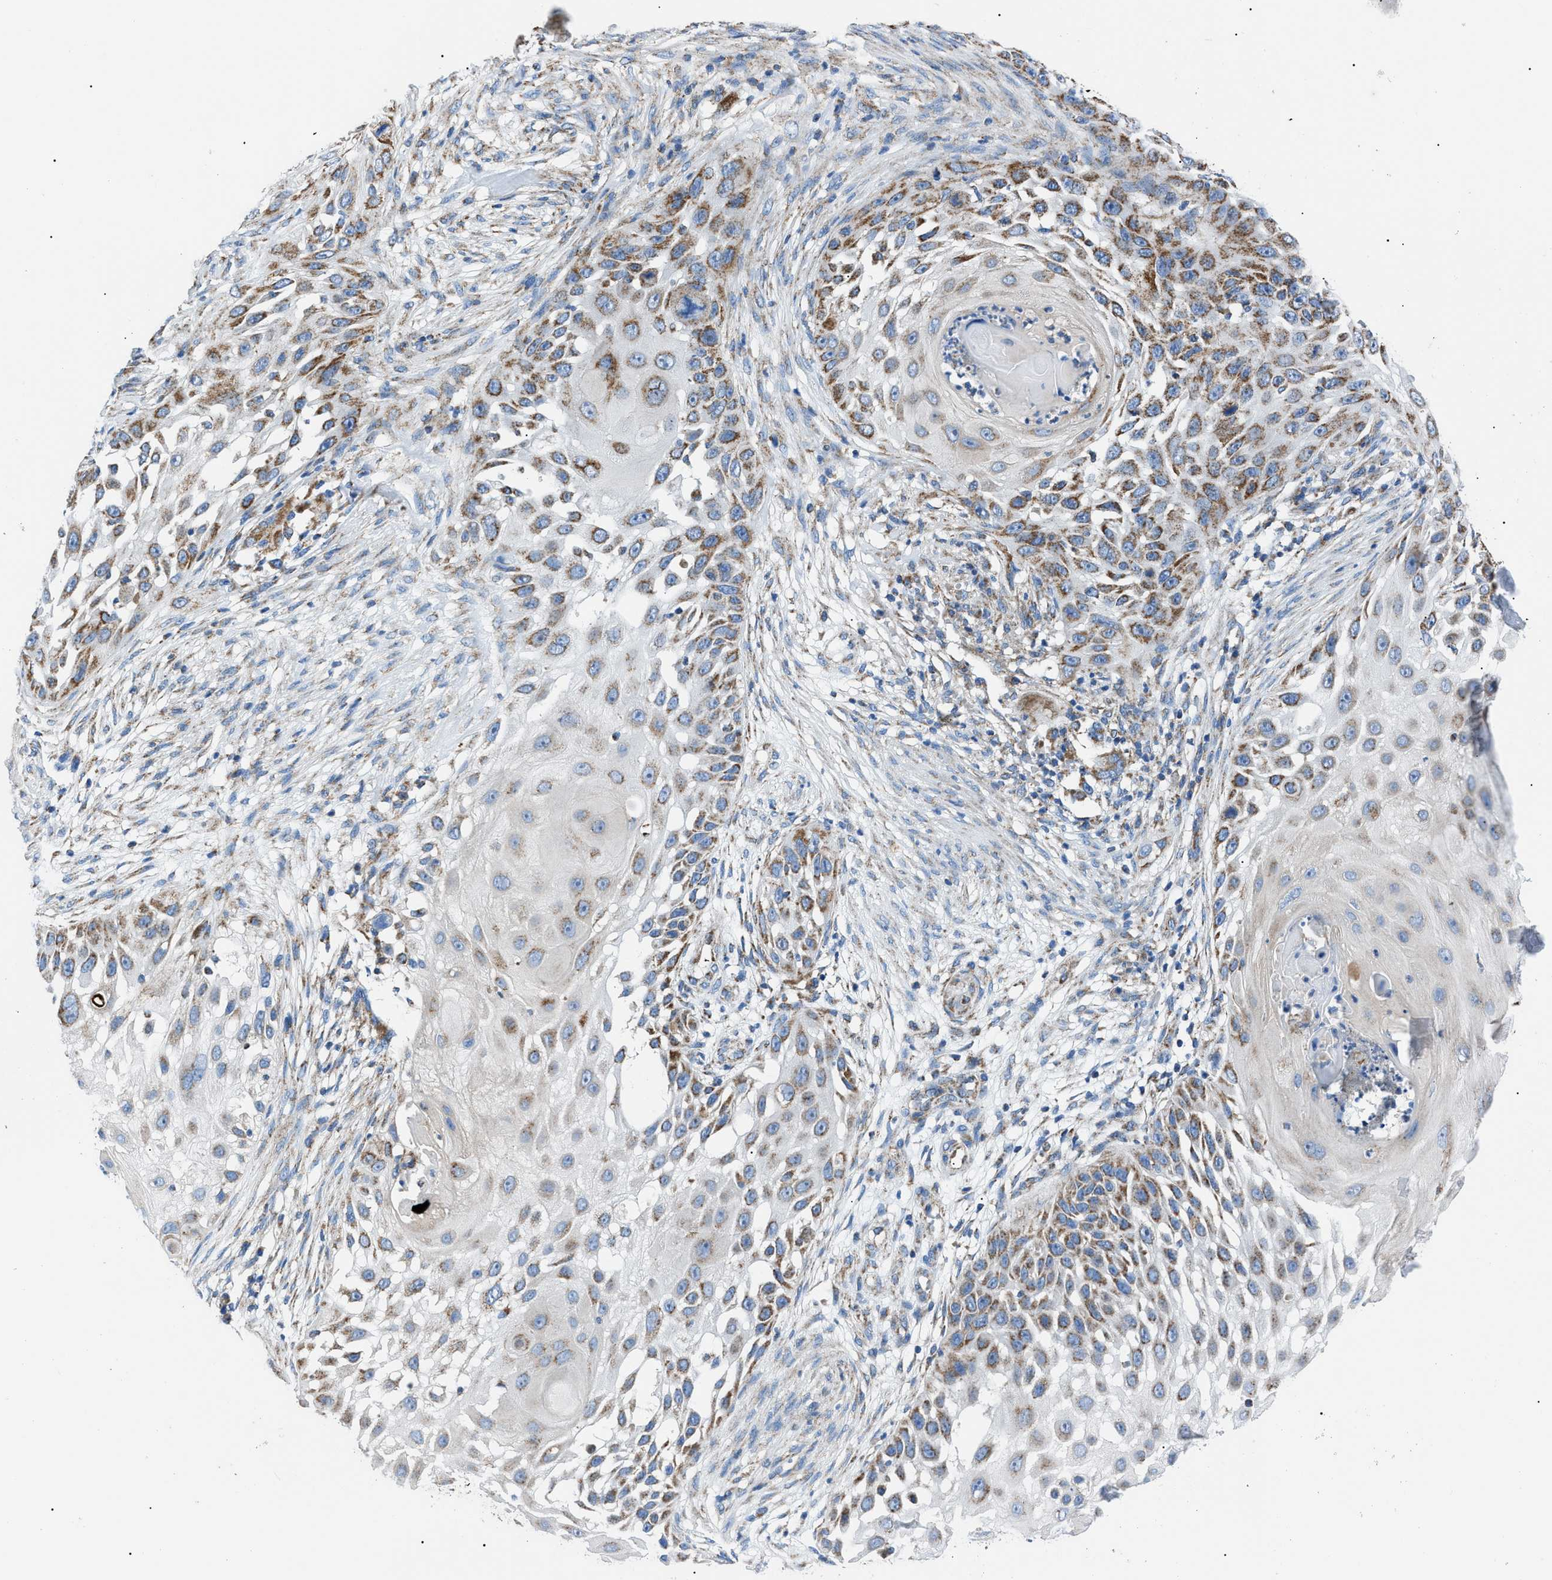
{"staining": {"intensity": "moderate", "quantity": "25%-75%", "location": "cytoplasmic/membranous"}, "tissue": "skin cancer", "cell_type": "Tumor cells", "image_type": "cancer", "snomed": [{"axis": "morphology", "description": "Squamous cell carcinoma, NOS"}, {"axis": "topography", "description": "Skin"}], "caption": "Immunohistochemistry (IHC) (DAB) staining of squamous cell carcinoma (skin) demonstrates moderate cytoplasmic/membranous protein staining in approximately 25%-75% of tumor cells.", "gene": "PHB2", "patient": {"sex": "female", "age": 44}}